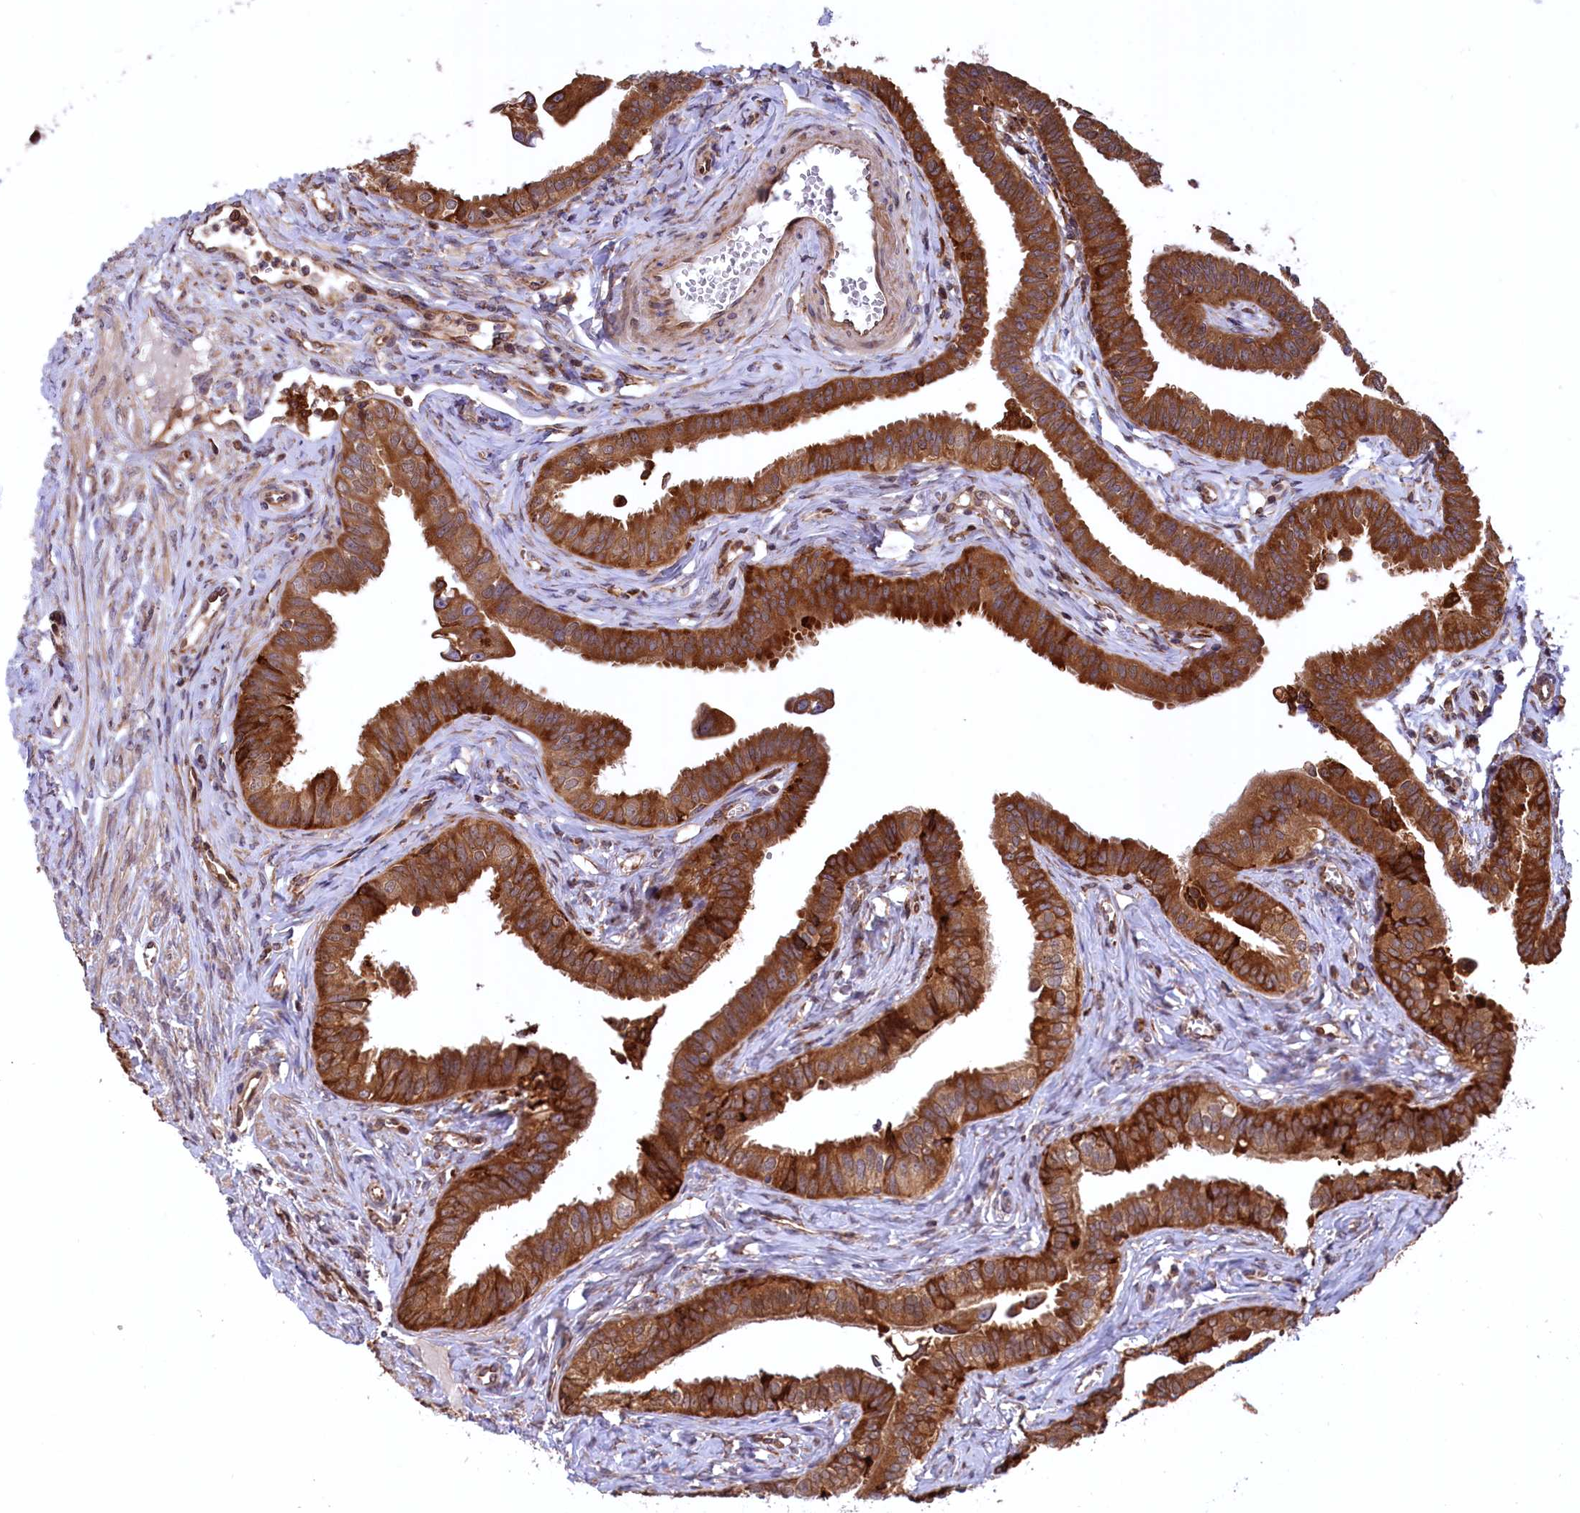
{"staining": {"intensity": "moderate", "quantity": ">75%", "location": "cytoplasmic/membranous"}, "tissue": "fallopian tube", "cell_type": "Glandular cells", "image_type": "normal", "snomed": [{"axis": "morphology", "description": "Normal tissue, NOS"}, {"axis": "morphology", "description": "Carcinoma, NOS"}, {"axis": "topography", "description": "Fallopian tube"}, {"axis": "topography", "description": "Ovary"}], "caption": "A photomicrograph showing moderate cytoplasmic/membranous staining in about >75% of glandular cells in unremarkable fallopian tube, as visualized by brown immunohistochemical staining.", "gene": "PLA2G4C", "patient": {"sex": "female", "age": 59}}